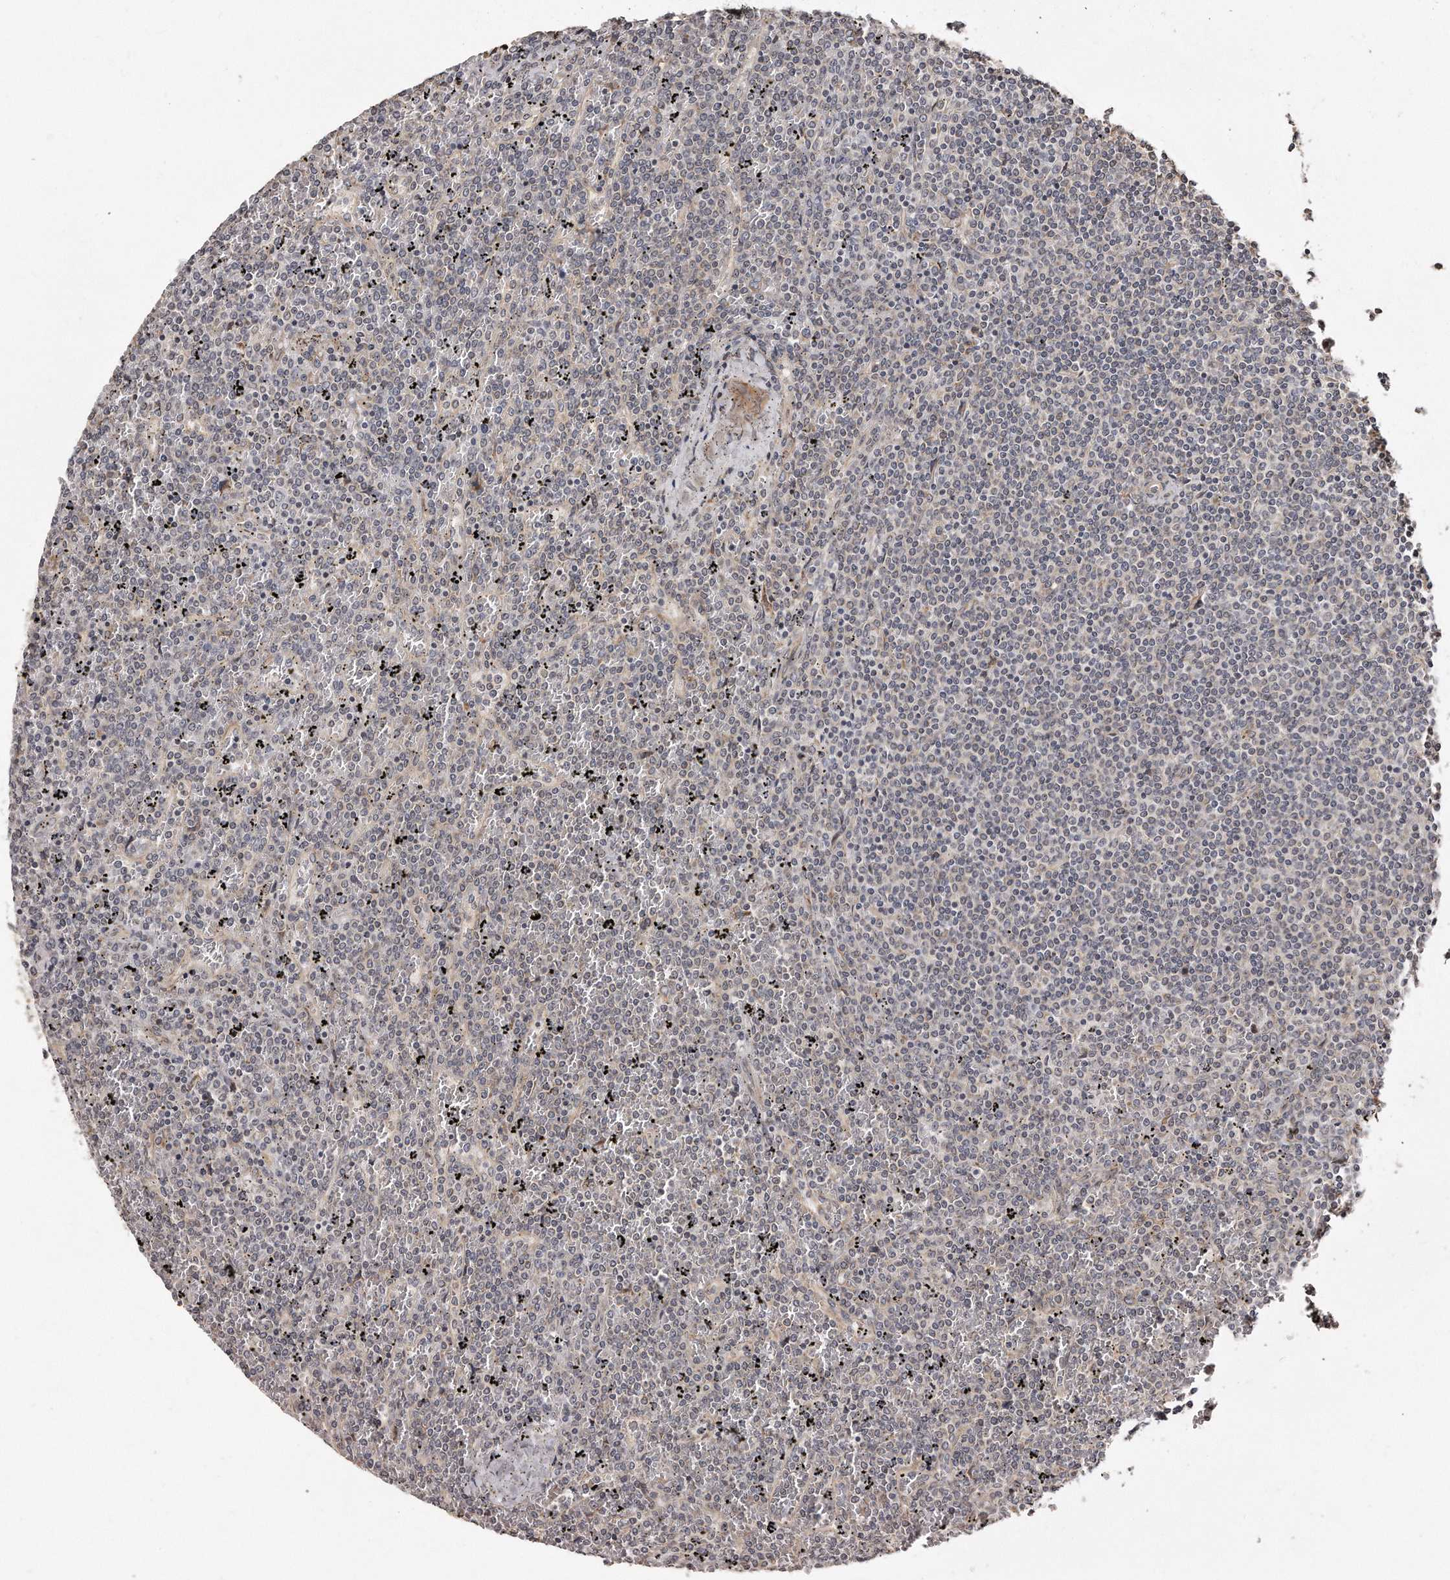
{"staining": {"intensity": "negative", "quantity": "none", "location": "none"}, "tissue": "lymphoma", "cell_type": "Tumor cells", "image_type": "cancer", "snomed": [{"axis": "morphology", "description": "Malignant lymphoma, non-Hodgkin's type, Low grade"}, {"axis": "topography", "description": "Spleen"}], "caption": "Immunohistochemical staining of lymphoma shows no significant staining in tumor cells.", "gene": "TRAPPC14", "patient": {"sex": "female", "age": 19}}